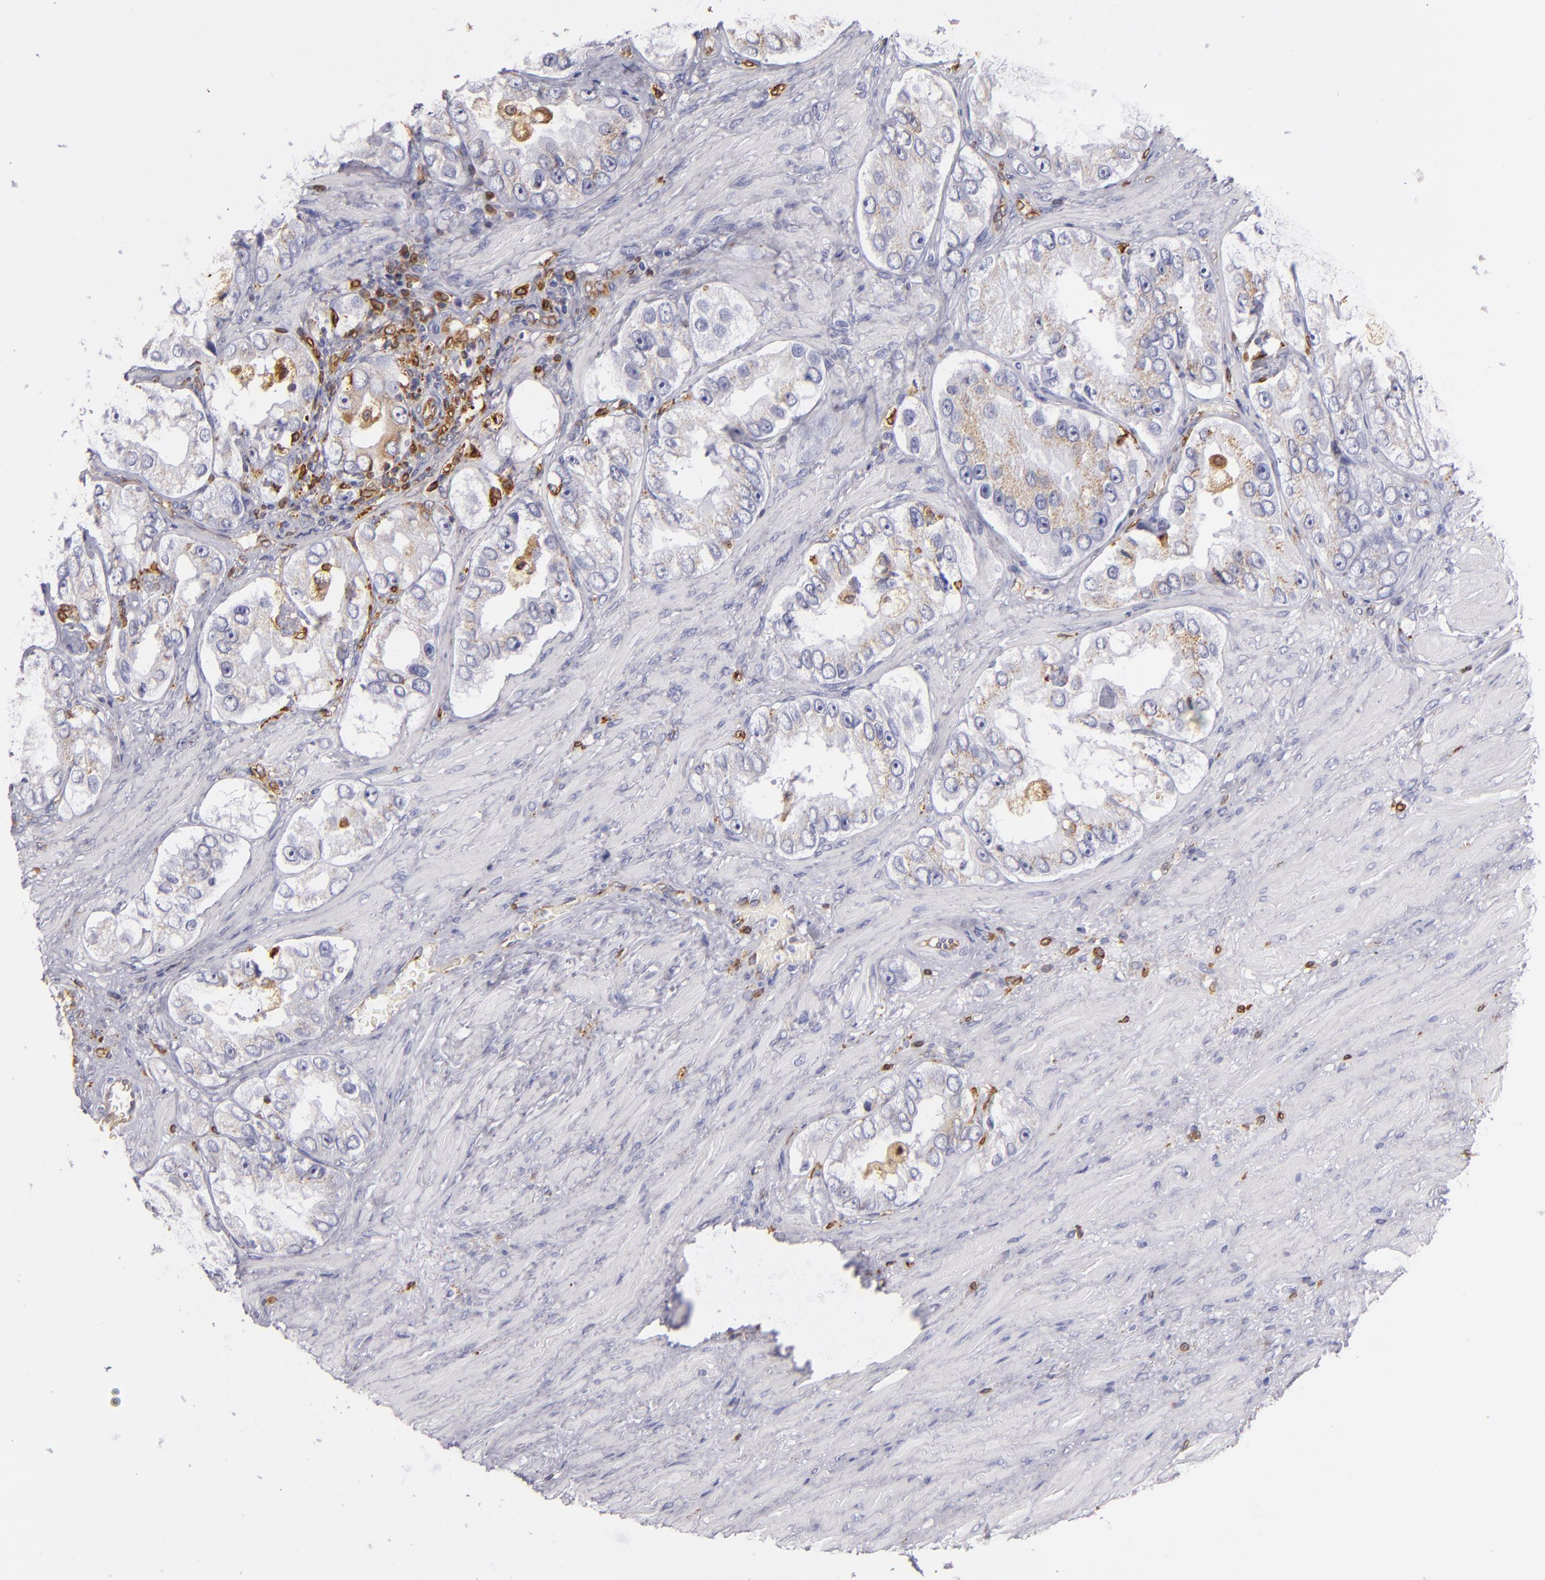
{"staining": {"intensity": "weak", "quantity": "25%-75%", "location": "cytoplasmic/membranous"}, "tissue": "prostate cancer", "cell_type": "Tumor cells", "image_type": "cancer", "snomed": [{"axis": "morphology", "description": "Adenocarcinoma, High grade"}, {"axis": "topography", "description": "Prostate"}], "caption": "The micrograph reveals immunohistochemical staining of prostate cancer. There is weak cytoplasmic/membranous staining is identified in approximately 25%-75% of tumor cells.", "gene": "CD74", "patient": {"sex": "male", "age": 63}}